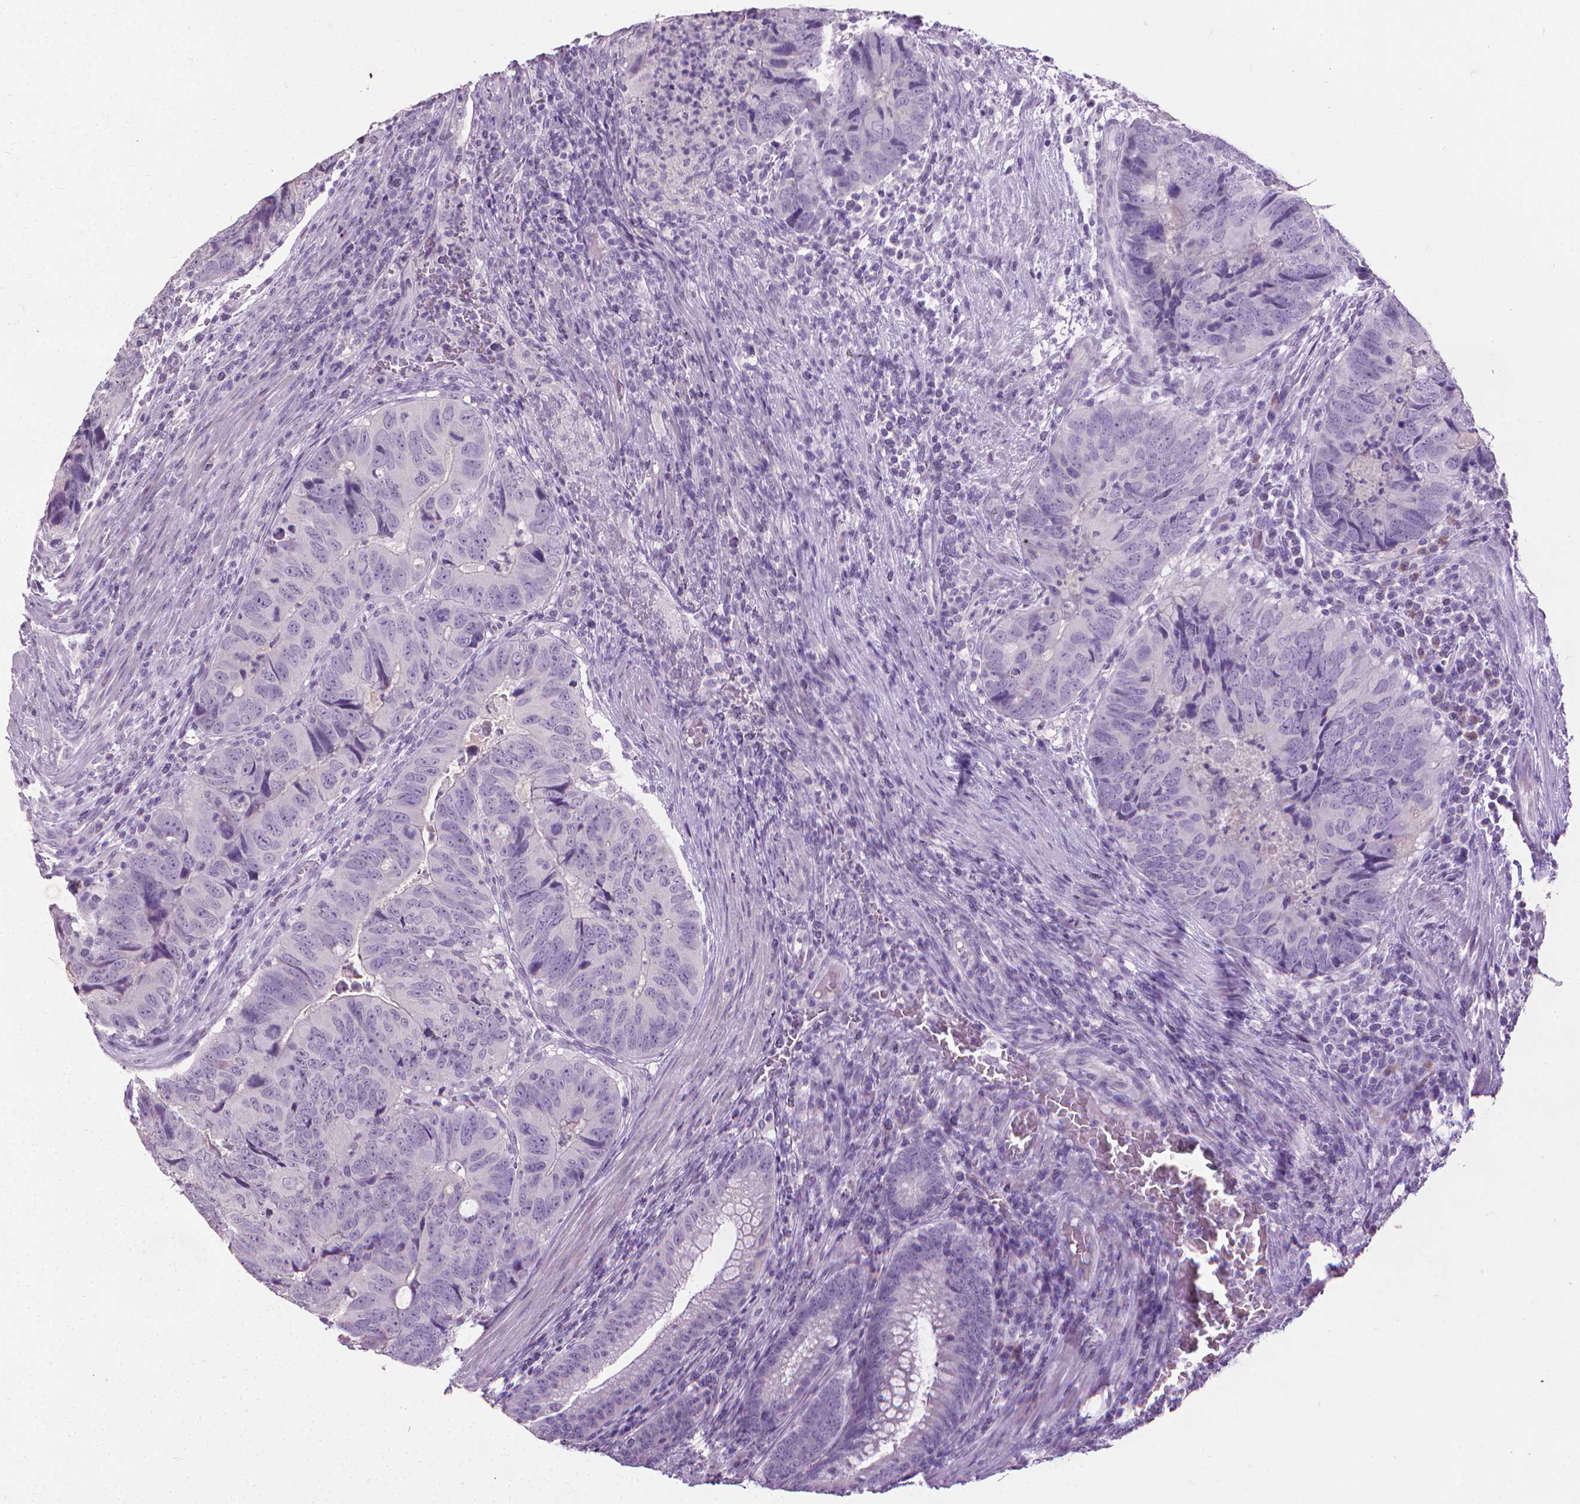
{"staining": {"intensity": "negative", "quantity": "none", "location": "none"}, "tissue": "colorectal cancer", "cell_type": "Tumor cells", "image_type": "cancer", "snomed": [{"axis": "morphology", "description": "Adenocarcinoma, NOS"}, {"axis": "topography", "description": "Colon"}], "caption": "Micrograph shows no protein expression in tumor cells of colorectal adenocarcinoma tissue. (IHC, brightfield microscopy, high magnification).", "gene": "KRT5", "patient": {"sex": "male", "age": 79}}